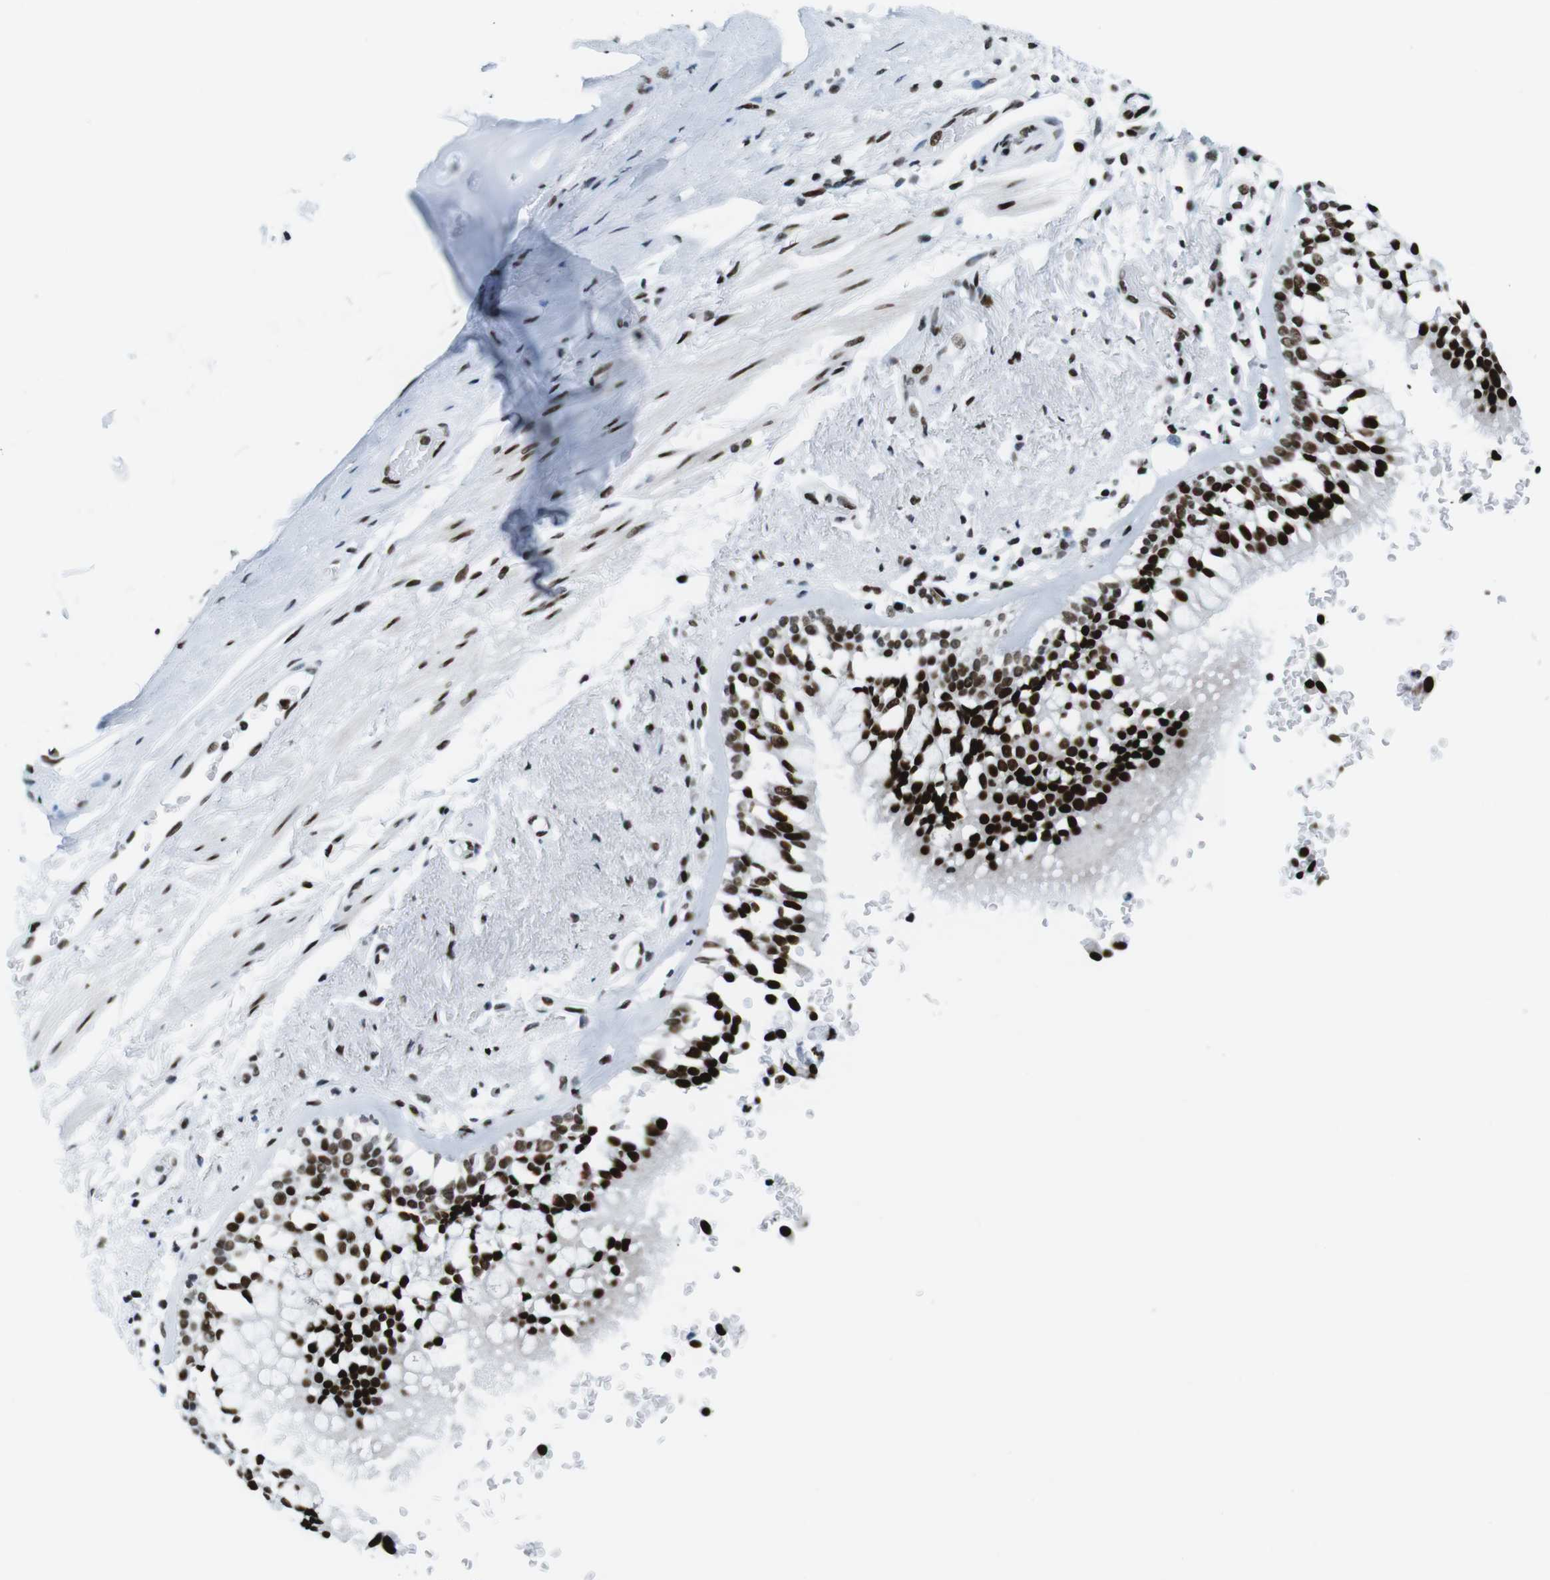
{"staining": {"intensity": "strong", "quantity": ">75%", "location": "nuclear"}, "tissue": "bronchus", "cell_type": "Respiratory epithelial cells", "image_type": "normal", "snomed": [{"axis": "morphology", "description": "Normal tissue, NOS"}, {"axis": "morphology", "description": "Adenocarcinoma, NOS"}, {"axis": "topography", "description": "Bronchus"}, {"axis": "topography", "description": "Lung"}], "caption": "The immunohistochemical stain highlights strong nuclear expression in respiratory epithelial cells of normal bronchus.", "gene": "CITED2", "patient": {"sex": "male", "age": 71}}